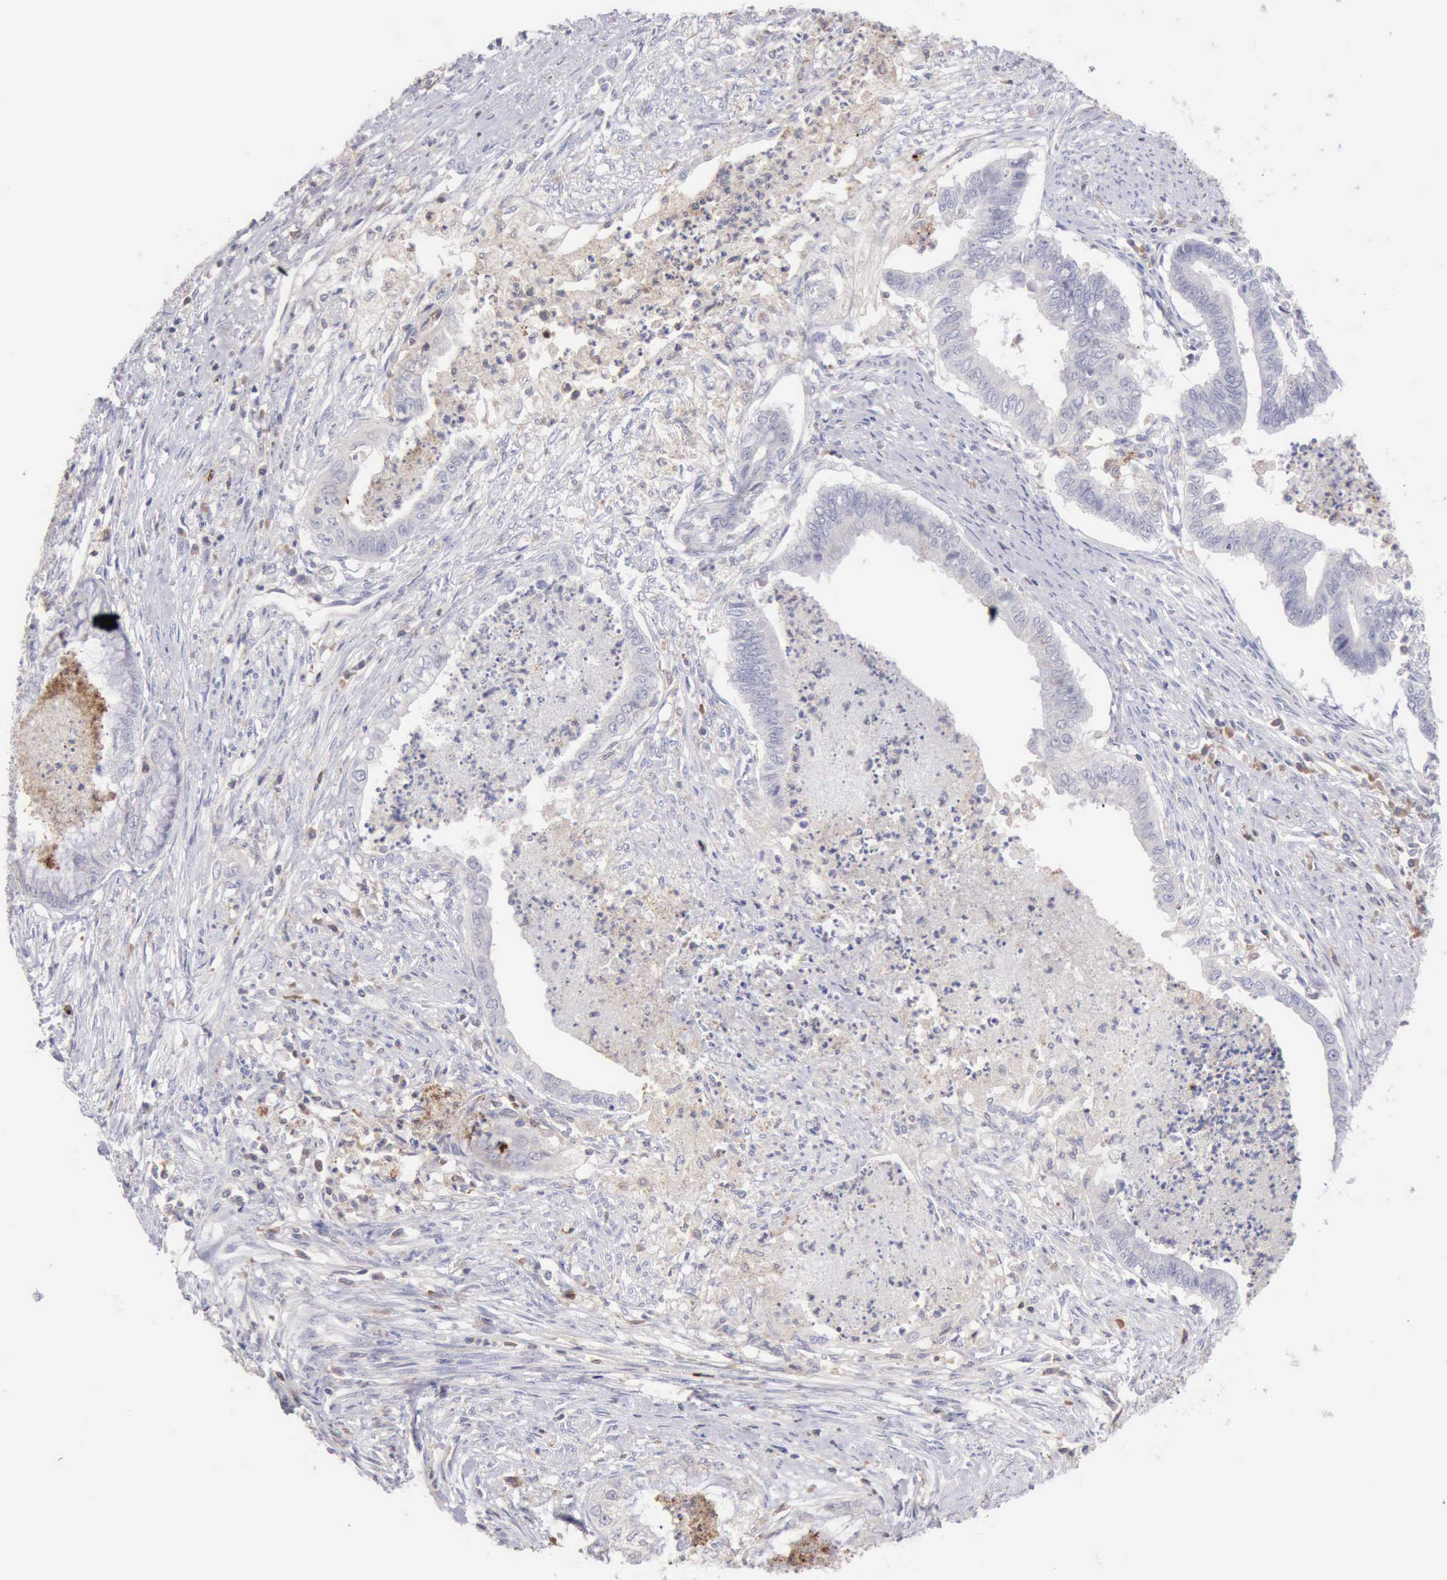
{"staining": {"intensity": "negative", "quantity": "none", "location": "none"}, "tissue": "endometrial cancer", "cell_type": "Tumor cells", "image_type": "cancer", "snomed": [{"axis": "morphology", "description": "Necrosis, NOS"}, {"axis": "morphology", "description": "Adenocarcinoma, NOS"}, {"axis": "topography", "description": "Endometrium"}], "caption": "High magnification brightfield microscopy of adenocarcinoma (endometrial) stained with DAB (brown) and counterstained with hematoxylin (blue): tumor cells show no significant expression. (Immunohistochemistry (ihc), brightfield microscopy, high magnification).", "gene": "SASH3", "patient": {"sex": "female", "age": 79}}